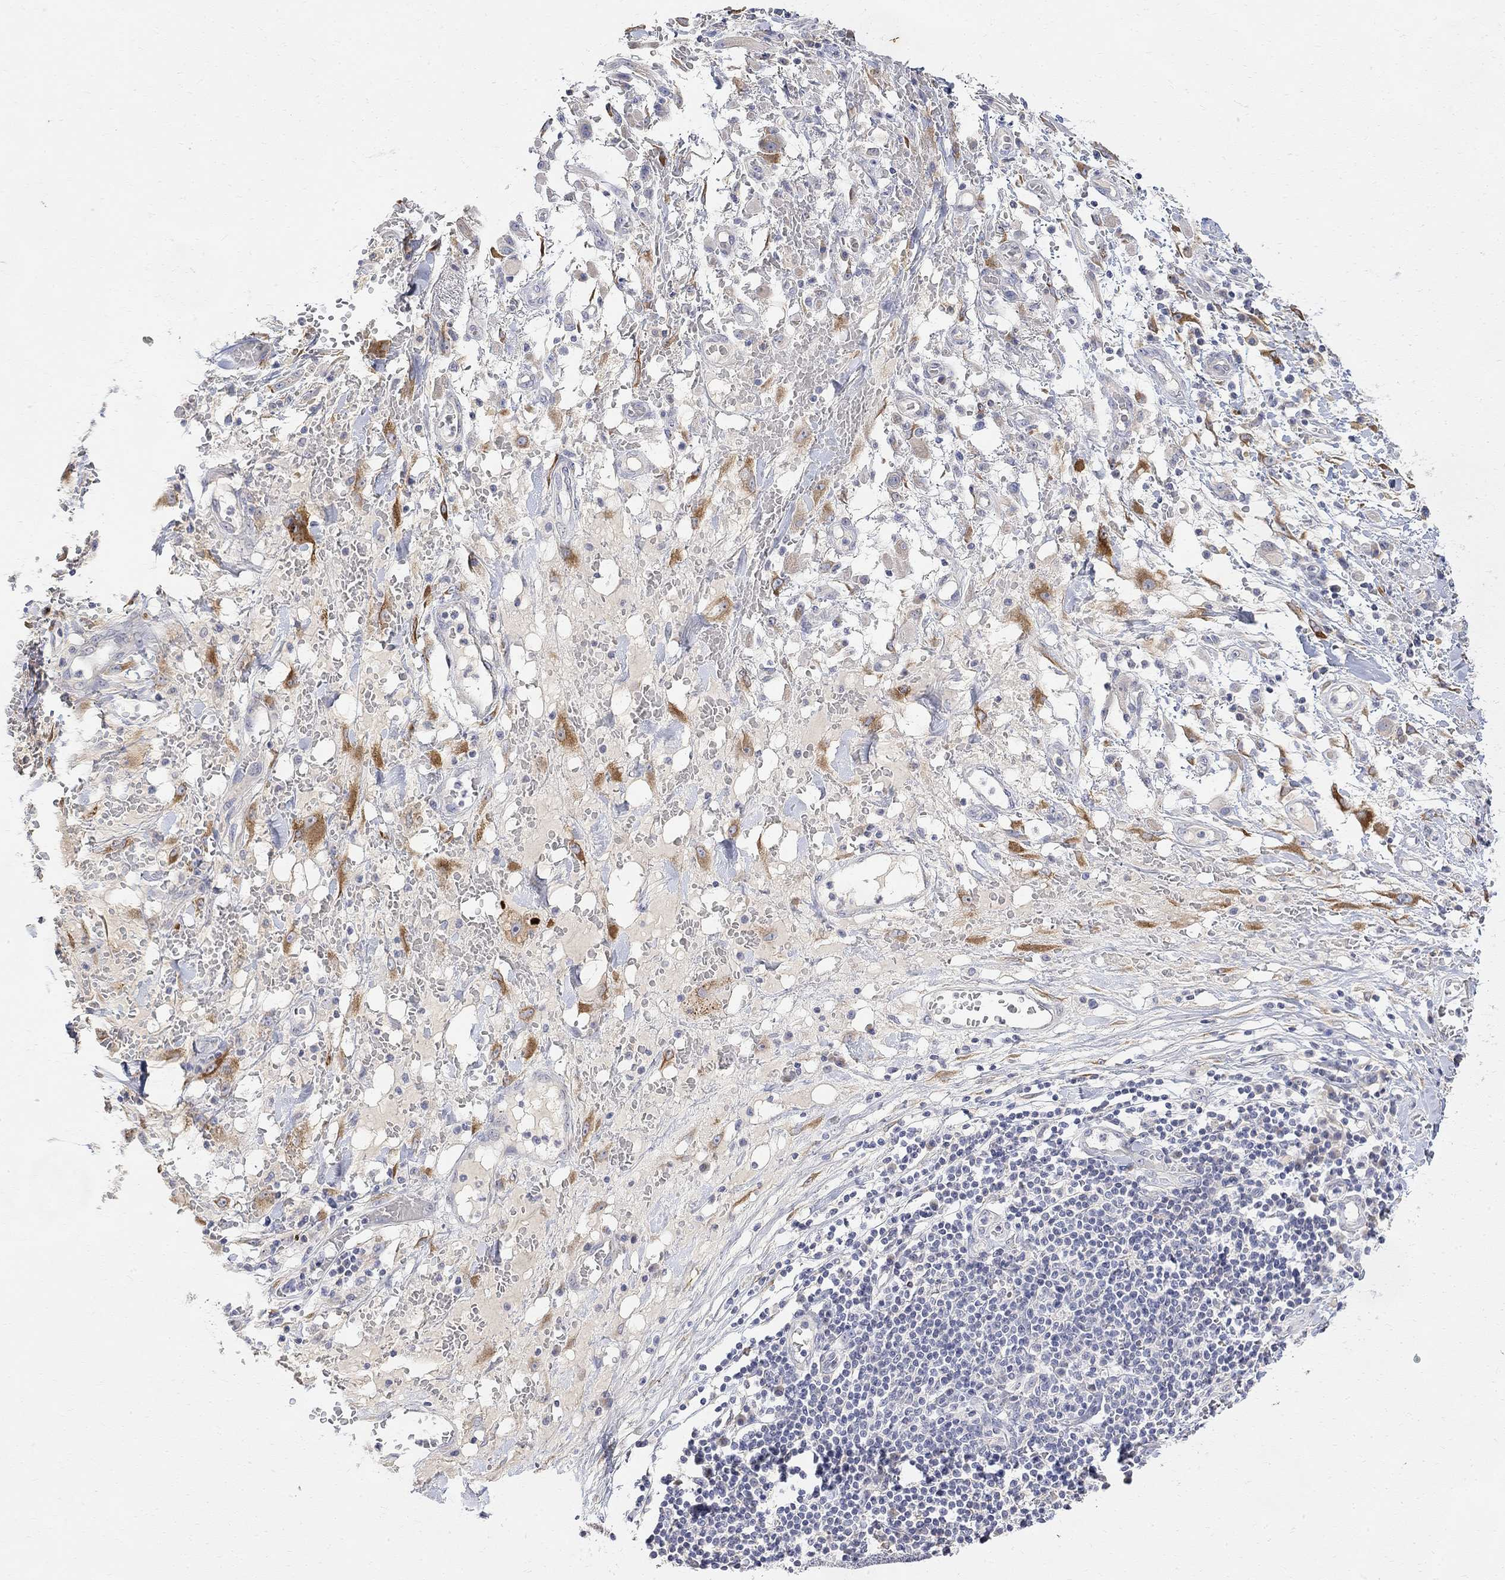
{"staining": {"intensity": "negative", "quantity": "none", "location": "none"}, "tissue": "melanoma", "cell_type": "Tumor cells", "image_type": "cancer", "snomed": [{"axis": "morphology", "description": "Malignant melanoma, NOS"}, {"axis": "topography", "description": "Skin"}], "caption": "DAB immunohistochemical staining of melanoma demonstrates no significant positivity in tumor cells.", "gene": "FNDC5", "patient": {"sex": "female", "age": 91}}